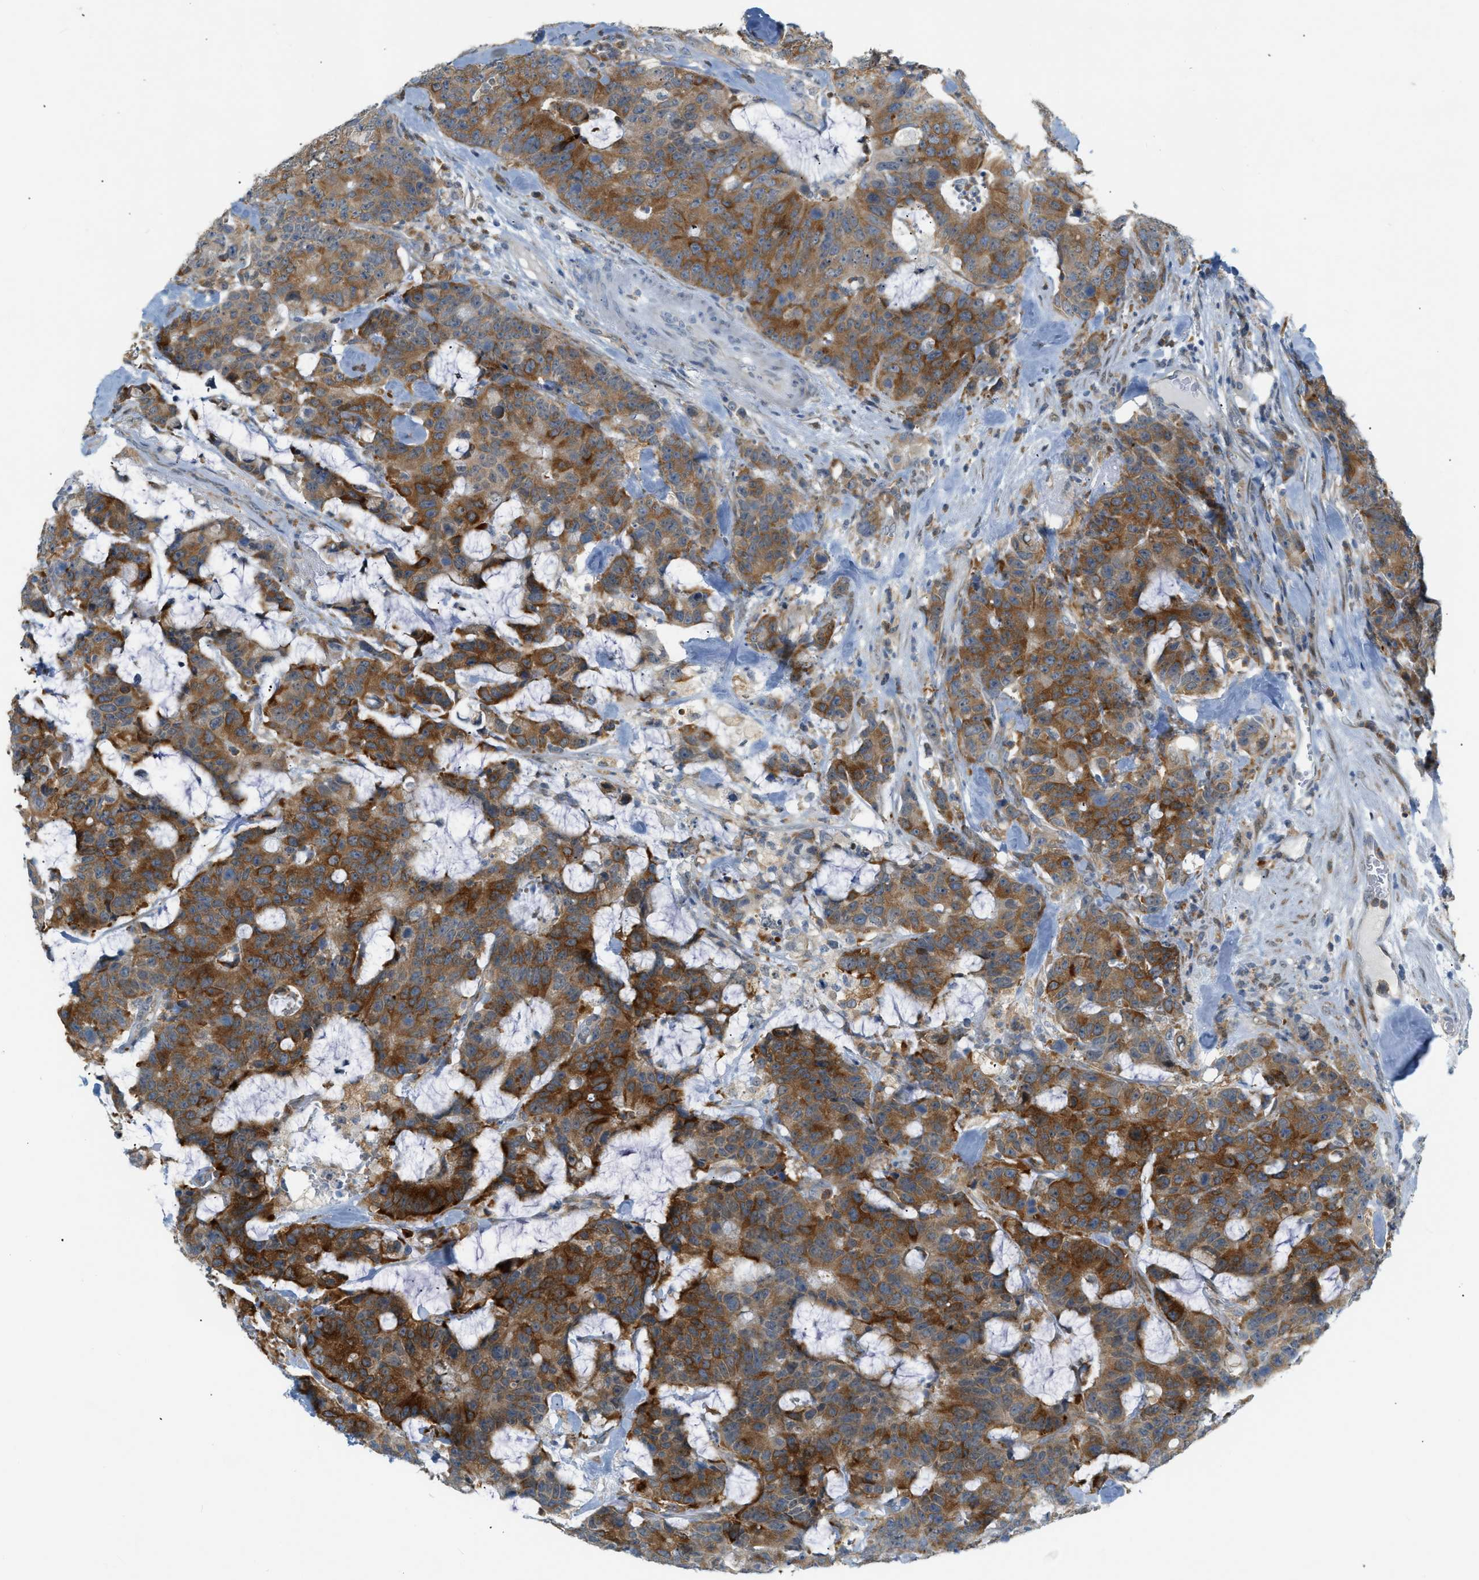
{"staining": {"intensity": "strong", "quantity": ">75%", "location": "cytoplasmic/membranous"}, "tissue": "colorectal cancer", "cell_type": "Tumor cells", "image_type": "cancer", "snomed": [{"axis": "morphology", "description": "Adenocarcinoma, NOS"}, {"axis": "topography", "description": "Colon"}], "caption": "Protein expression analysis of human adenocarcinoma (colorectal) reveals strong cytoplasmic/membranous expression in approximately >75% of tumor cells. (DAB (3,3'-diaminobenzidine) IHC, brown staining for protein, blue staining for nuclei).", "gene": "ZNF408", "patient": {"sex": "female", "age": 86}}